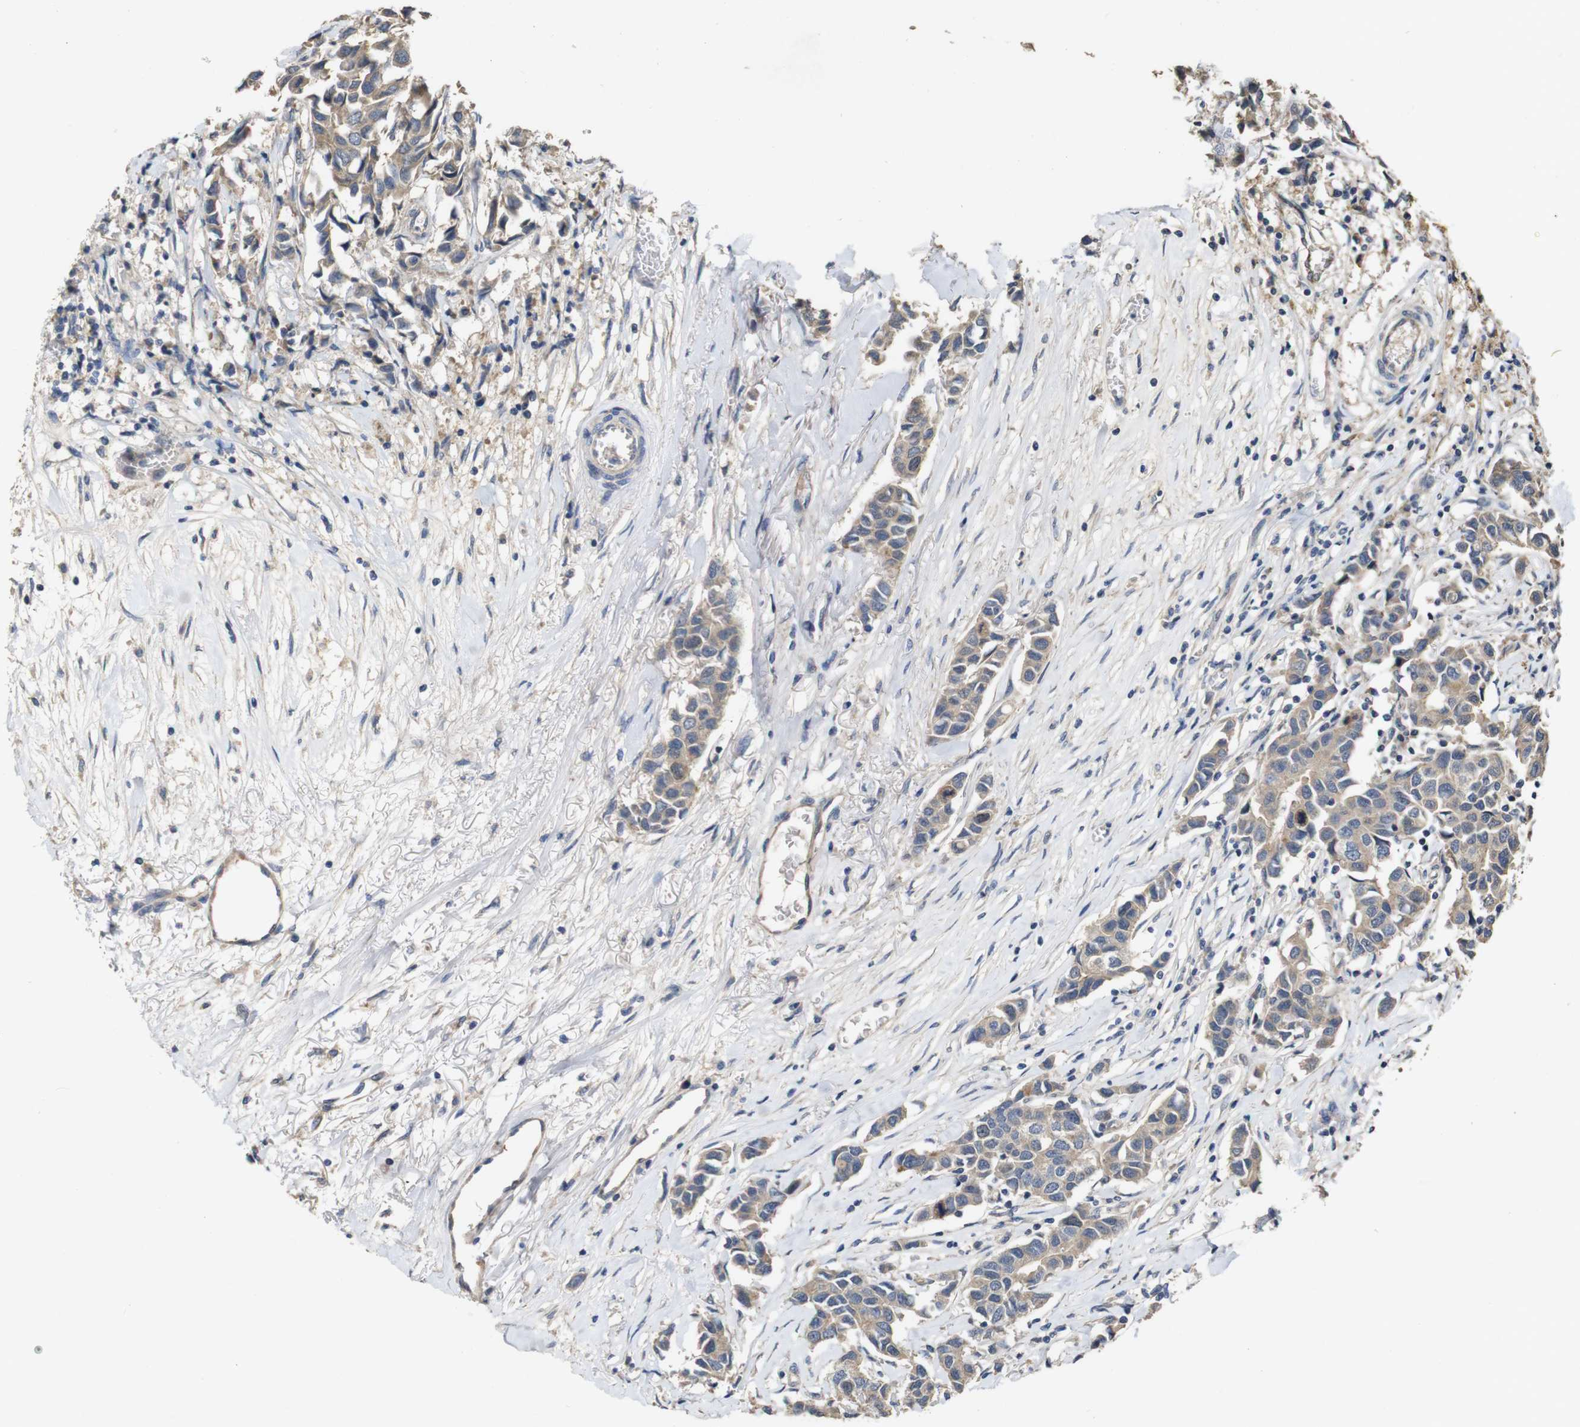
{"staining": {"intensity": "moderate", "quantity": ">75%", "location": "cytoplasmic/membranous"}, "tissue": "breast cancer", "cell_type": "Tumor cells", "image_type": "cancer", "snomed": [{"axis": "morphology", "description": "Duct carcinoma"}, {"axis": "topography", "description": "Breast"}], "caption": "Infiltrating ductal carcinoma (breast) was stained to show a protein in brown. There is medium levels of moderate cytoplasmic/membranous positivity in approximately >75% of tumor cells. (DAB IHC, brown staining for protein, blue staining for nuclei).", "gene": "PCDHB10", "patient": {"sex": "female", "age": 80}}